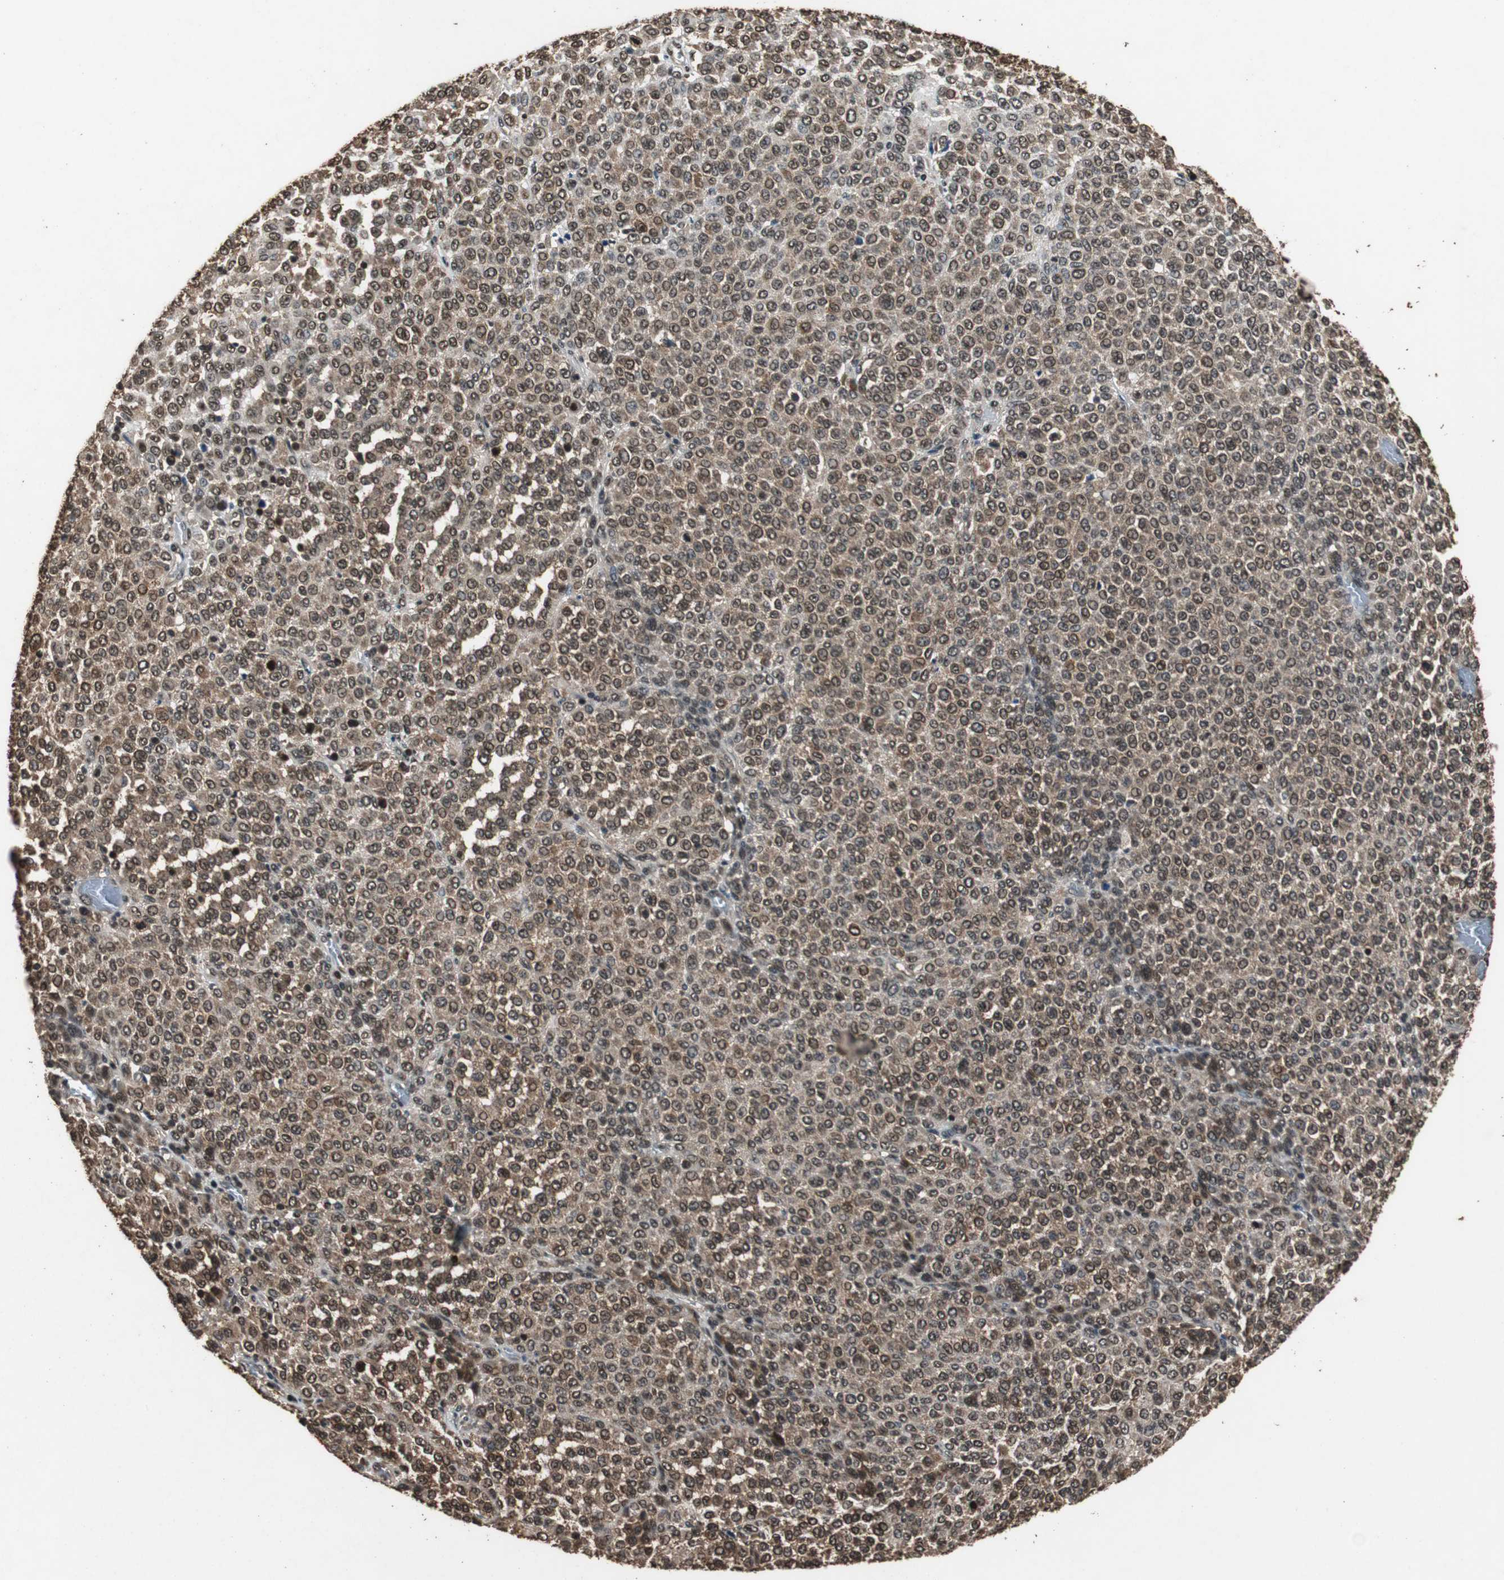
{"staining": {"intensity": "moderate", "quantity": ">75%", "location": "cytoplasmic/membranous,nuclear"}, "tissue": "melanoma", "cell_type": "Tumor cells", "image_type": "cancer", "snomed": [{"axis": "morphology", "description": "Malignant melanoma, Metastatic site"}, {"axis": "topography", "description": "Pancreas"}], "caption": "Protein expression analysis of melanoma shows moderate cytoplasmic/membranous and nuclear expression in about >75% of tumor cells.", "gene": "ZNF18", "patient": {"sex": "female", "age": 30}}